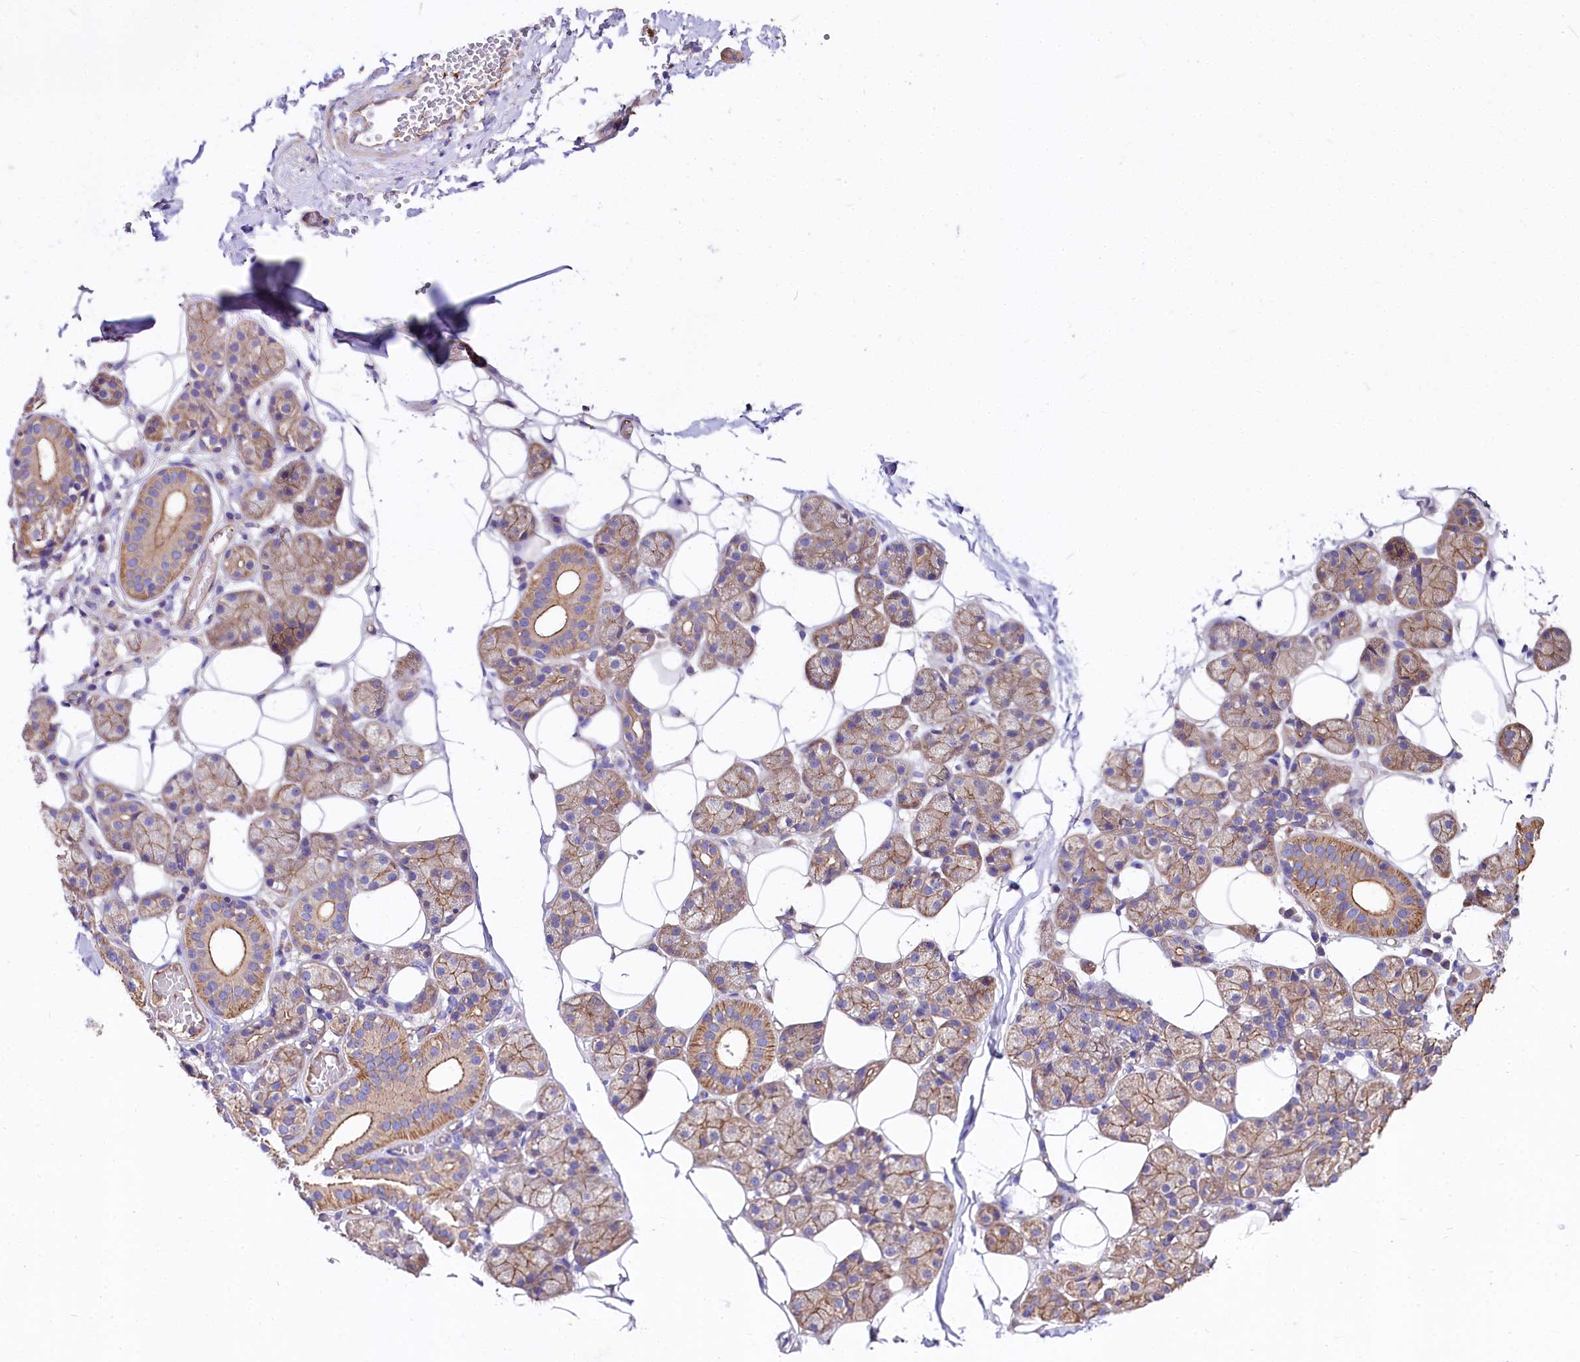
{"staining": {"intensity": "moderate", "quantity": ">75%", "location": "cytoplasmic/membranous"}, "tissue": "salivary gland", "cell_type": "Glandular cells", "image_type": "normal", "snomed": [{"axis": "morphology", "description": "Normal tissue, NOS"}, {"axis": "topography", "description": "Salivary gland"}], "caption": "A photomicrograph of salivary gland stained for a protein exhibits moderate cytoplasmic/membranous brown staining in glandular cells. Immunohistochemistry (ihc) stains the protein of interest in brown and the nuclei are stained blue.", "gene": "FCHSD2", "patient": {"sex": "female", "age": 33}}